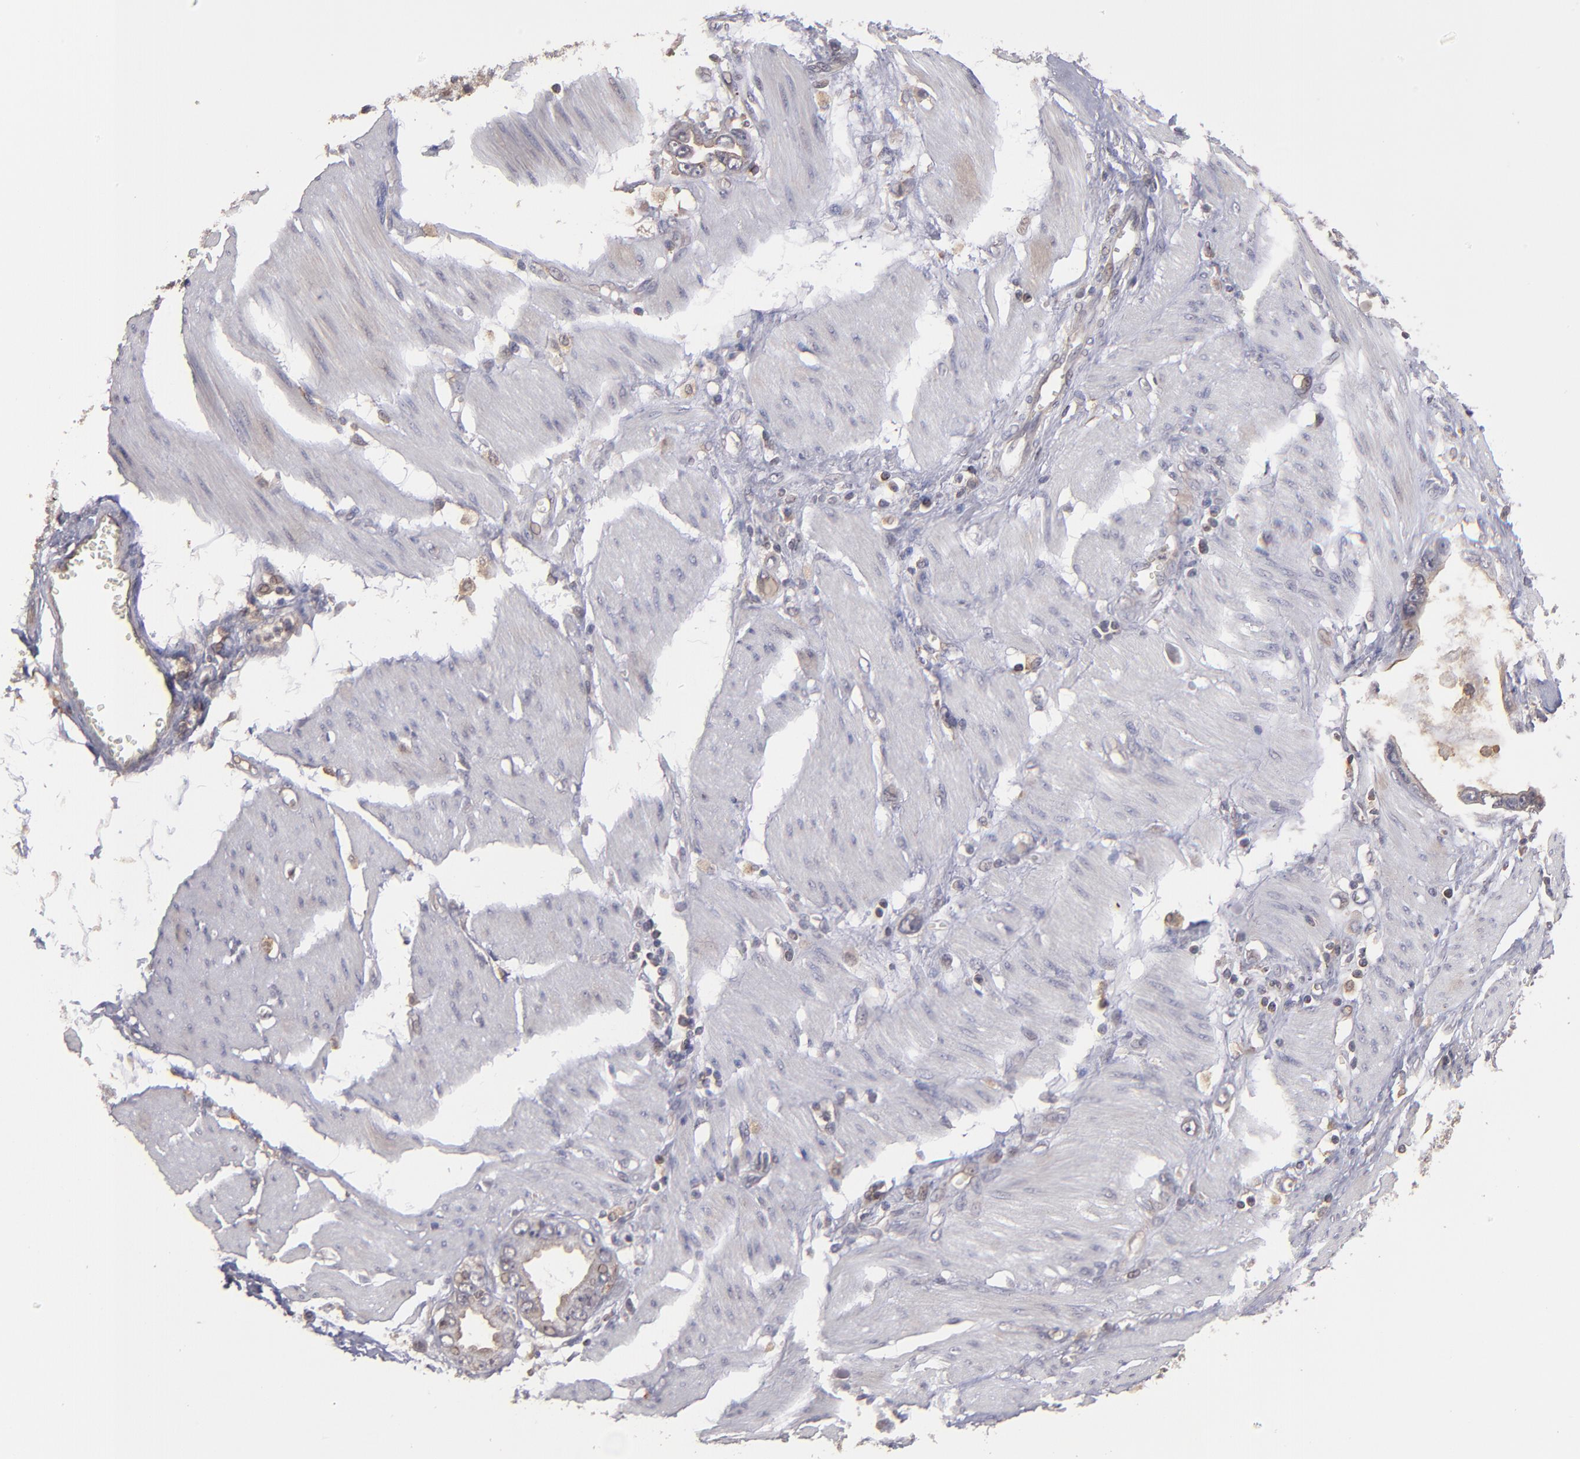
{"staining": {"intensity": "weak", "quantity": "25%-75%", "location": "cytoplasmic/membranous"}, "tissue": "stomach cancer", "cell_type": "Tumor cells", "image_type": "cancer", "snomed": [{"axis": "morphology", "description": "Adenocarcinoma, NOS"}, {"axis": "topography", "description": "Stomach"}], "caption": "Tumor cells reveal weak cytoplasmic/membranous positivity in approximately 25%-75% of cells in stomach cancer.", "gene": "NF2", "patient": {"sex": "male", "age": 78}}